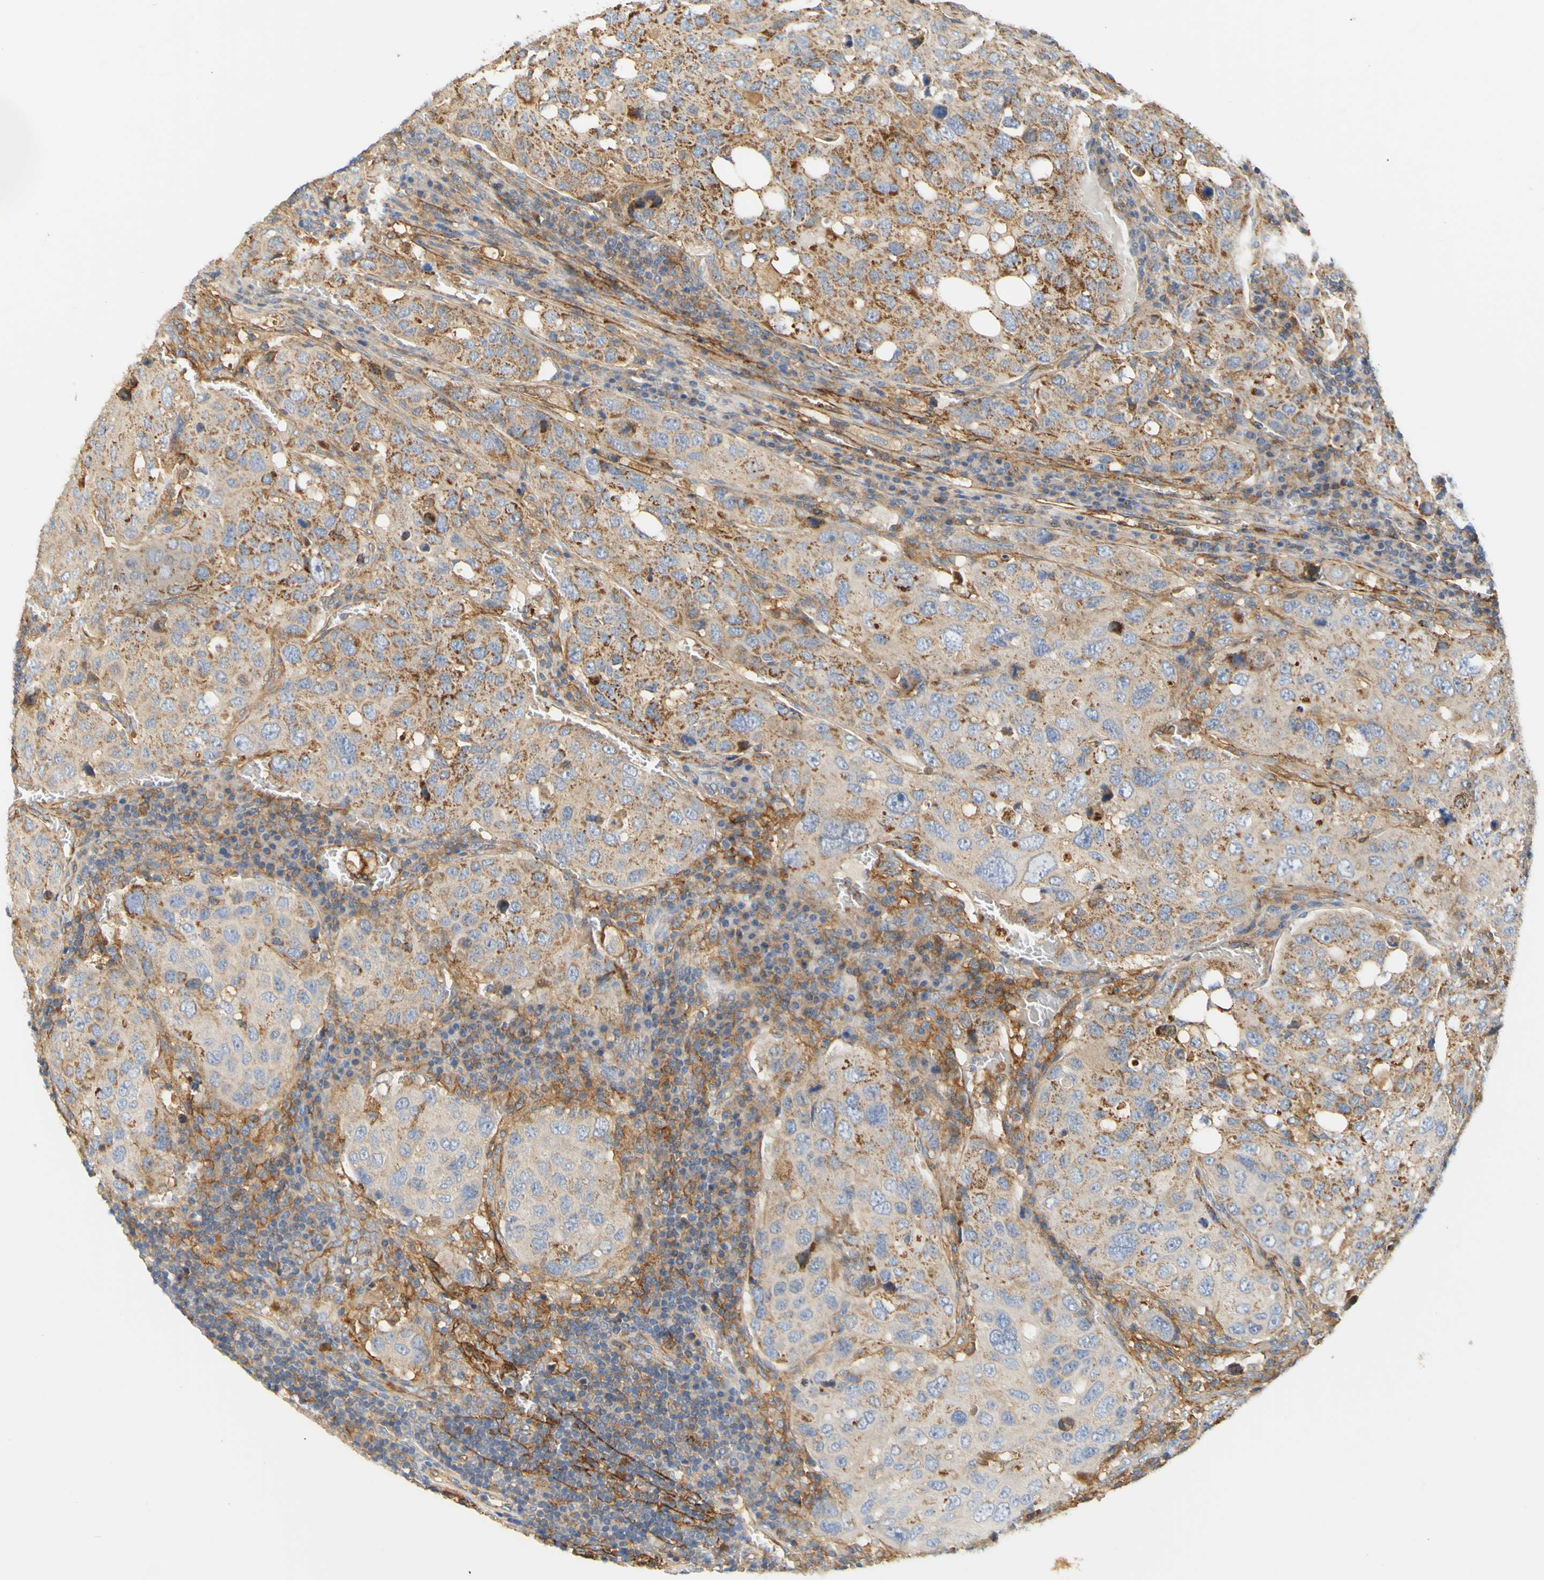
{"staining": {"intensity": "moderate", "quantity": ">75%", "location": "cytoplasmic/membranous"}, "tissue": "urothelial cancer", "cell_type": "Tumor cells", "image_type": "cancer", "snomed": [{"axis": "morphology", "description": "Urothelial carcinoma, High grade"}, {"axis": "topography", "description": "Lymph node"}, {"axis": "topography", "description": "Urinary bladder"}], "caption": "Urothelial carcinoma (high-grade) stained with immunohistochemistry displays moderate cytoplasmic/membranous positivity in about >75% of tumor cells.", "gene": "PCDH7", "patient": {"sex": "male", "age": 51}}